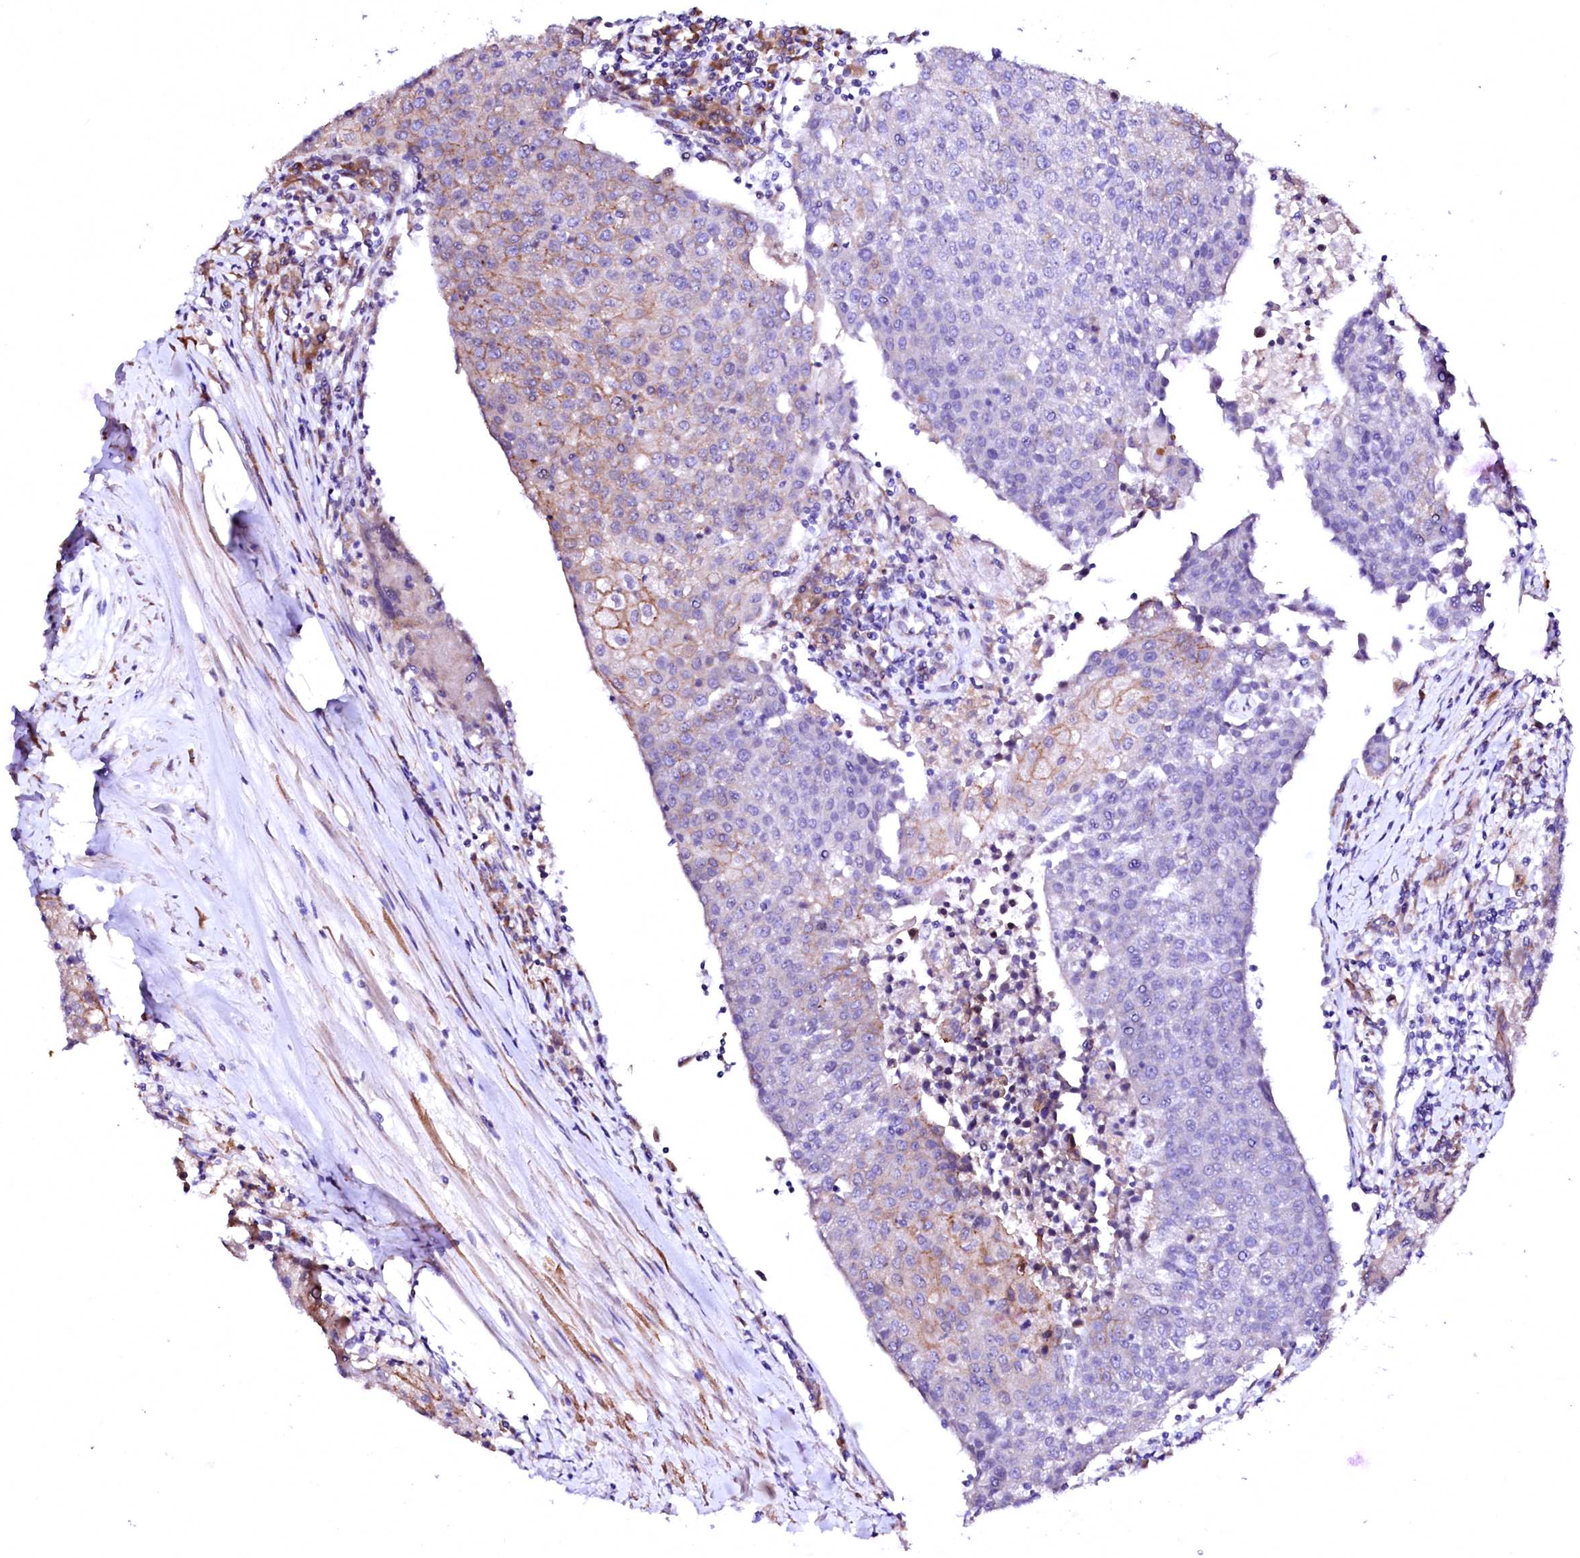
{"staining": {"intensity": "moderate", "quantity": "<25%", "location": "cytoplasmic/membranous"}, "tissue": "urothelial cancer", "cell_type": "Tumor cells", "image_type": "cancer", "snomed": [{"axis": "morphology", "description": "Urothelial carcinoma, High grade"}, {"axis": "topography", "description": "Urinary bladder"}], "caption": "Protein expression analysis of high-grade urothelial carcinoma exhibits moderate cytoplasmic/membranous staining in about <25% of tumor cells.", "gene": "GPR176", "patient": {"sex": "female", "age": 85}}